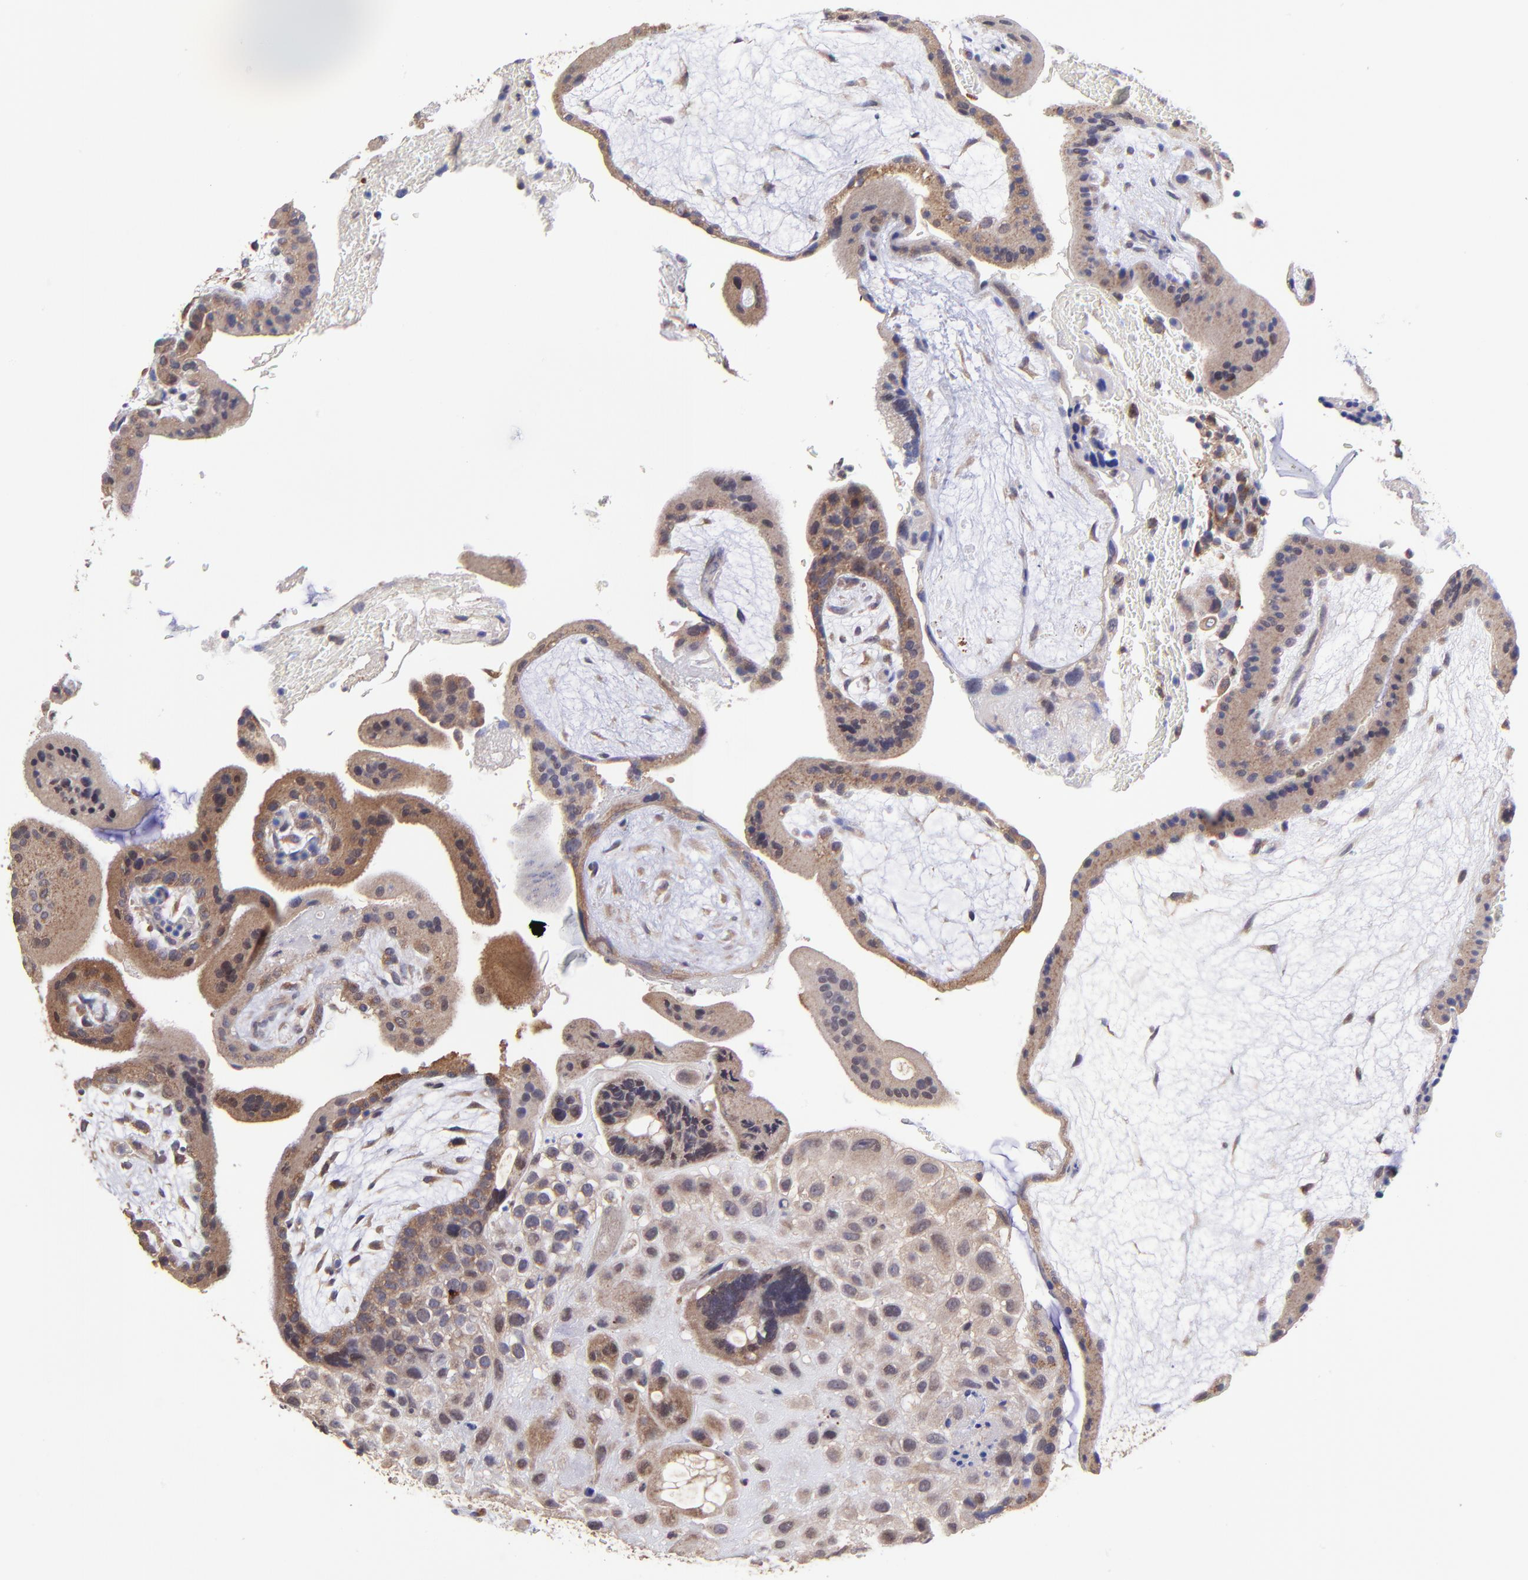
{"staining": {"intensity": "moderate", "quantity": ">75%", "location": "cytoplasmic/membranous"}, "tissue": "placenta", "cell_type": "Decidual cells", "image_type": "normal", "snomed": [{"axis": "morphology", "description": "Normal tissue, NOS"}, {"axis": "topography", "description": "Placenta"}], "caption": "Brown immunohistochemical staining in normal human placenta demonstrates moderate cytoplasmic/membranous expression in about >75% of decidual cells. (Brightfield microscopy of DAB IHC at high magnification).", "gene": "NSF", "patient": {"sex": "female", "age": 35}}